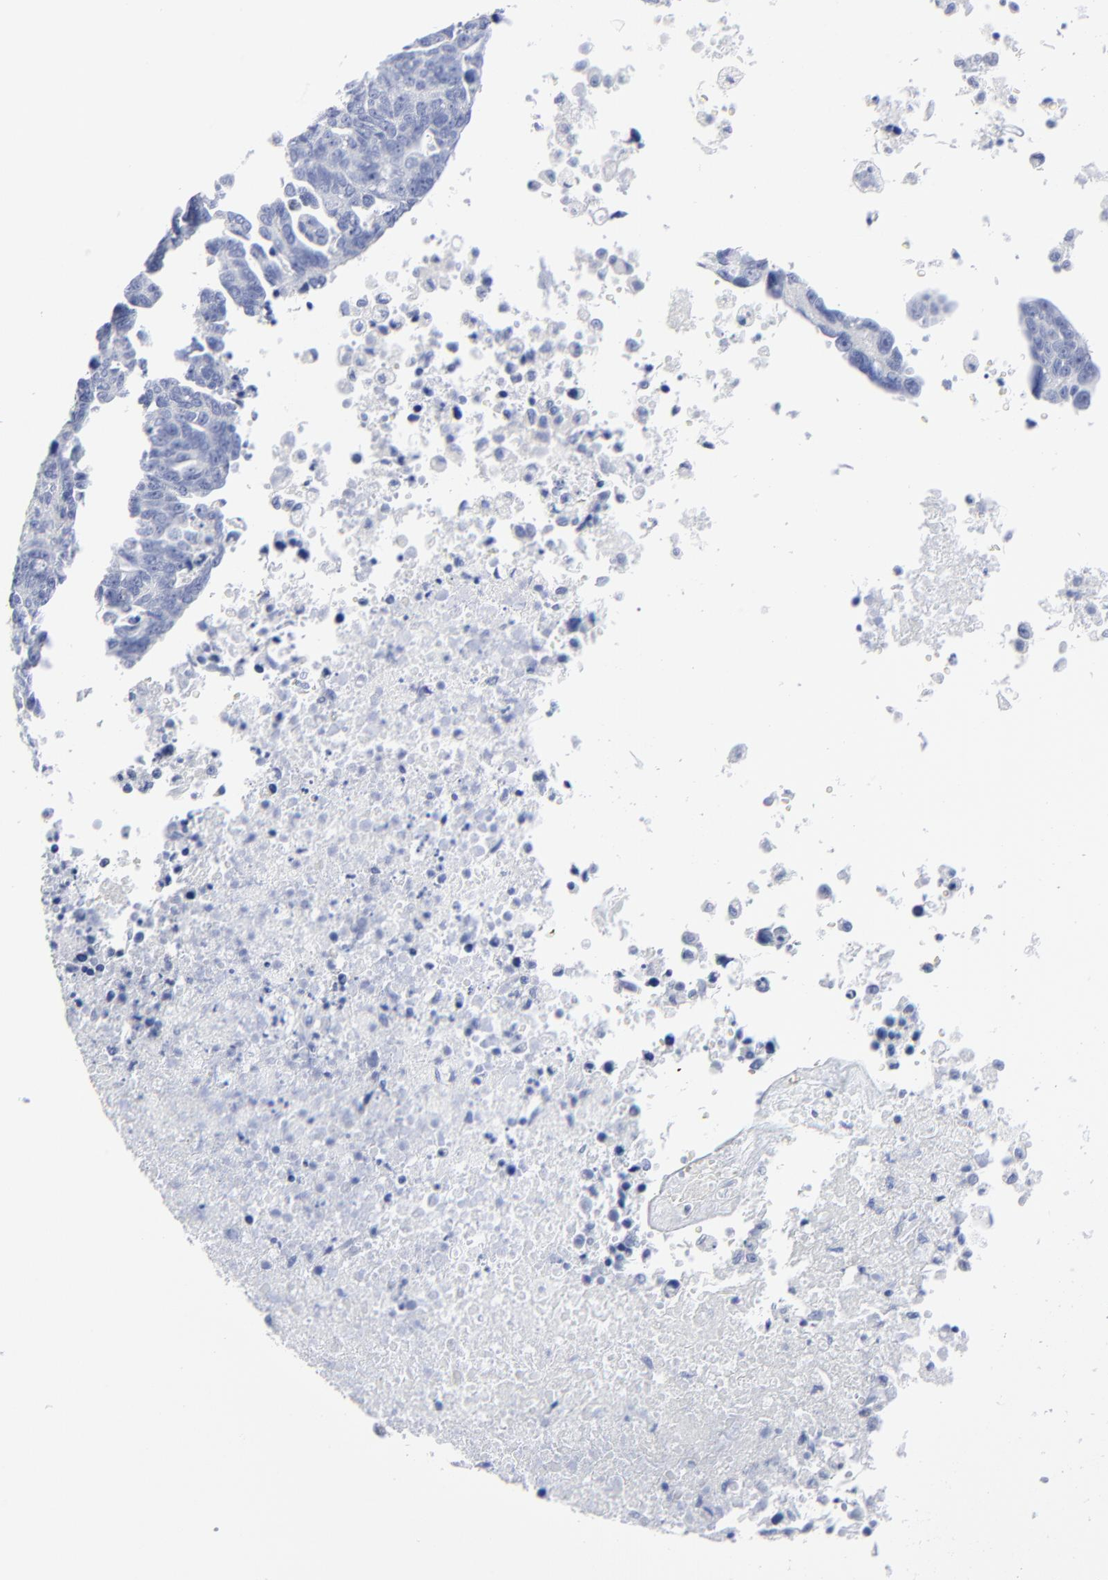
{"staining": {"intensity": "negative", "quantity": "none", "location": "none"}, "tissue": "ovarian cancer", "cell_type": "Tumor cells", "image_type": "cancer", "snomed": [{"axis": "morphology", "description": "Carcinoma, endometroid"}, {"axis": "morphology", "description": "Cystadenocarcinoma, serous, NOS"}, {"axis": "topography", "description": "Ovary"}], "caption": "A high-resolution photomicrograph shows immunohistochemistry (IHC) staining of ovarian cancer, which exhibits no significant staining in tumor cells.", "gene": "PSD3", "patient": {"sex": "female", "age": 45}}